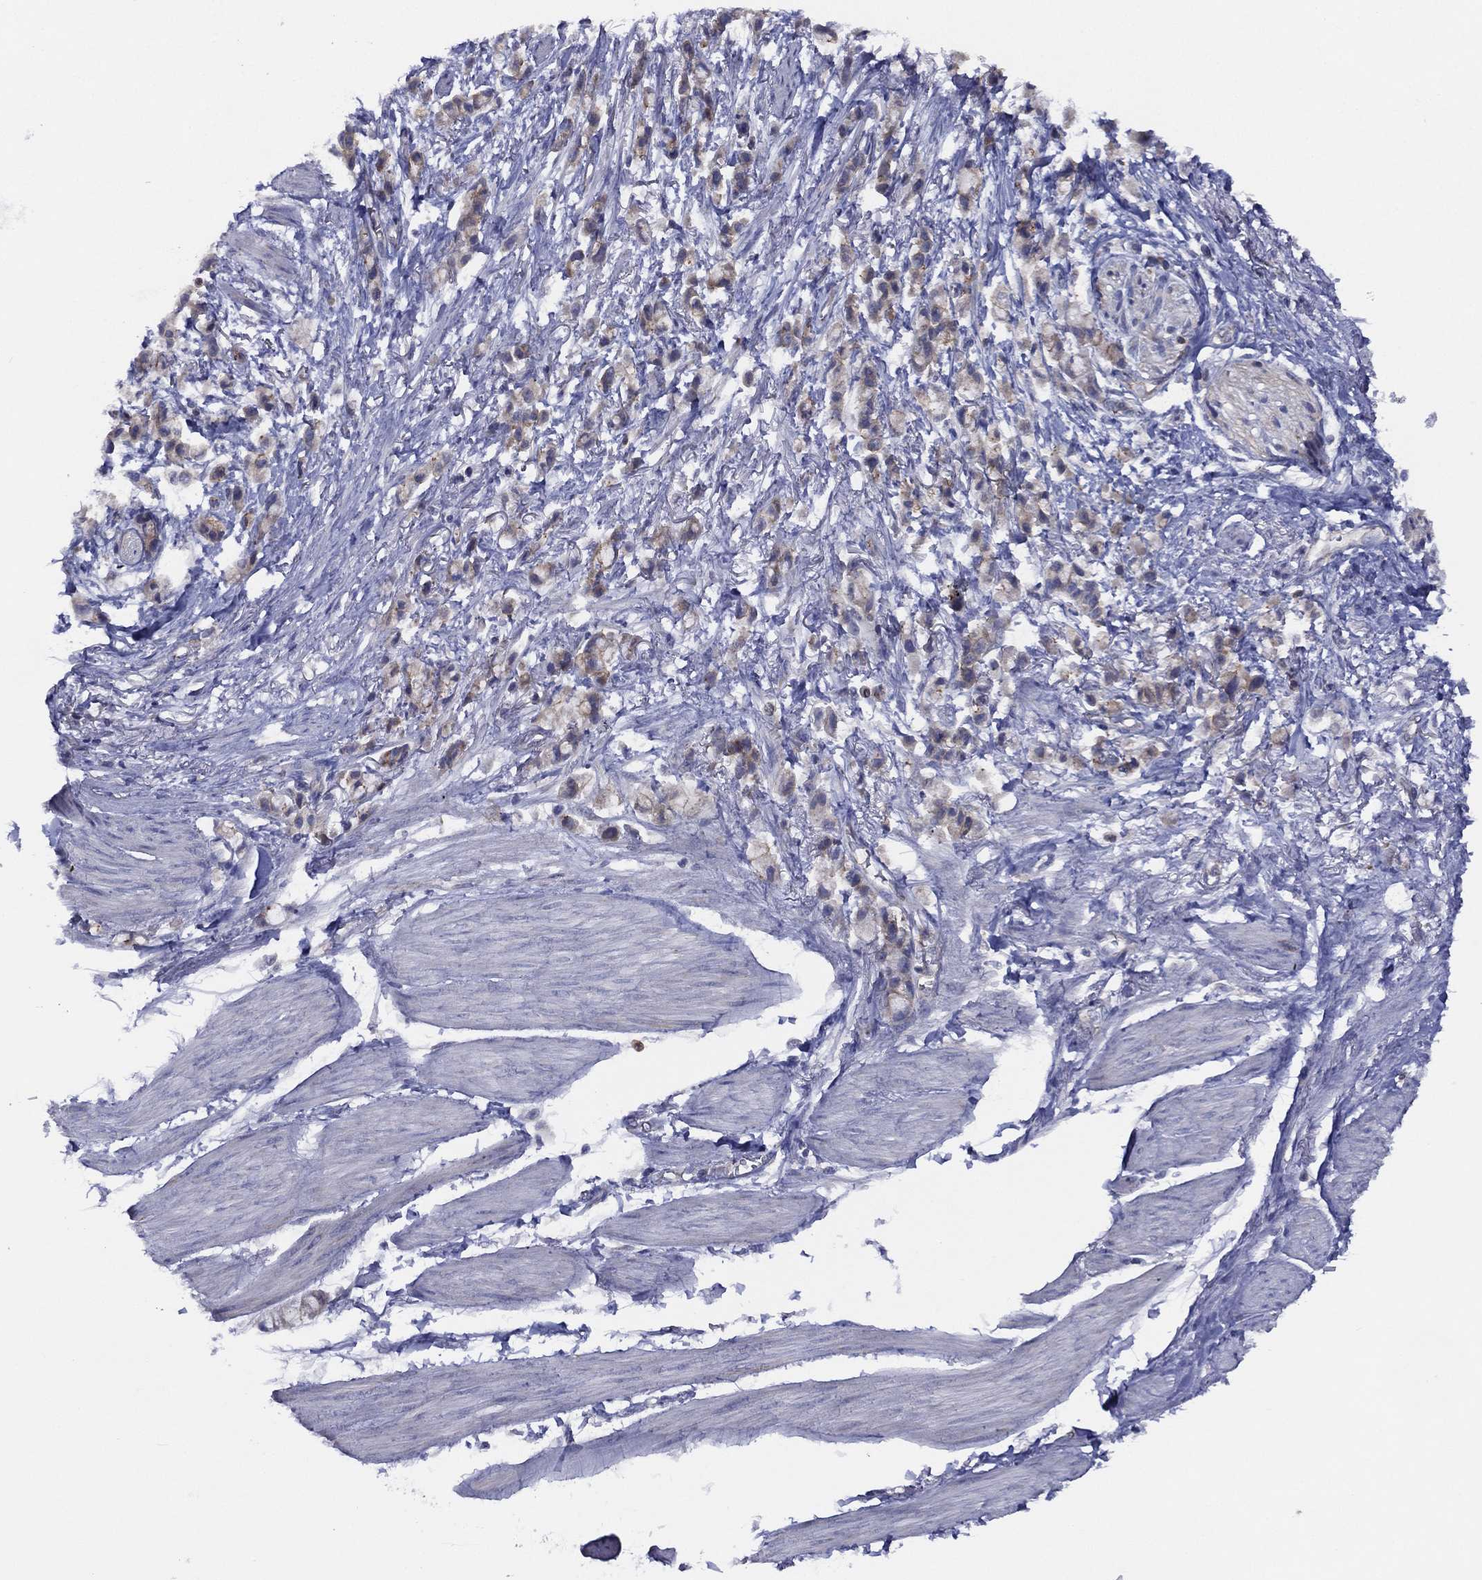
{"staining": {"intensity": "moderate", "quantity": "25%-75%", "location": "cytoplasmic/membranous"}, "tissue": "stomach cancer", "cell_type": "Tumor cells", "image_type": "cancer", "snomed": [{"axis": "morphology", "description": "Adenocarcinoma, NOS"}, {"axis": "topography", "description": "Stomach"}], "caption": "A high-resolution histopathology image shows immunohistochemistry (IHC) staining of adenocarcinoma (stomach), which reveals moderate cytoplasmic/membranous staining in approximately 25%-75% of tumor cells. (DAB (3,3'-diaminobenzidine) = brown stain, brightfield microscopy at high magnification).", "gene": "ZNF223", "patient": {"sex": "female", "age": 81}}